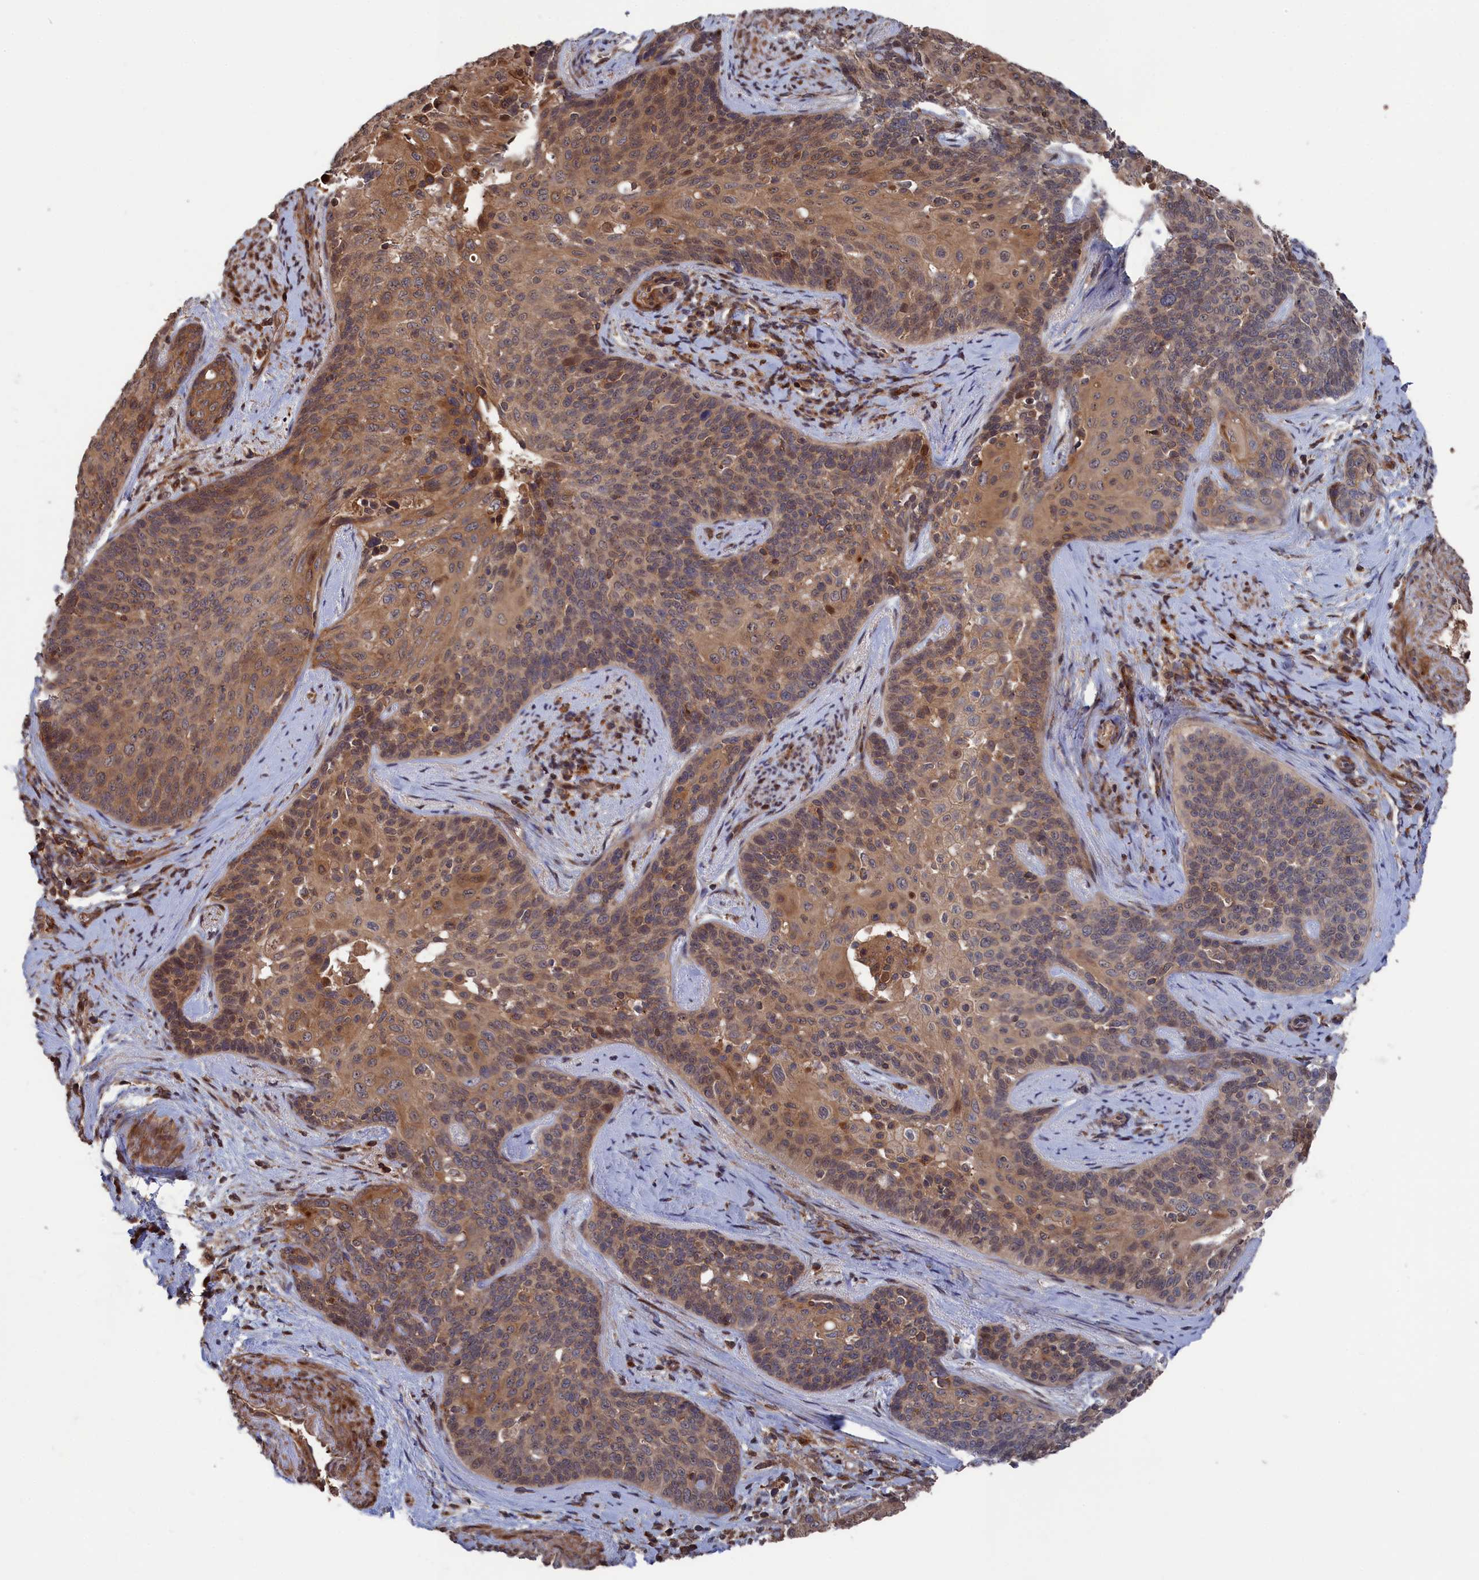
{"staining": {"intensity": "moderate", "quantity": ">75%", "location": "cytoplasmic/membranous"}, "tissue": "cervical cancer", "cell_type": "Tumor cells", "image_type": "cancer", "snomed": [{"axis": "morphology", "description": "Squamous cell carcinoma, NOS"}, {"axis": "topography", "description": "Cervix"}], "caption": "Human squamous cell carcinoma (cervical) stained for a protein (brown) demonstrates moderate cytoplasmic/membranous positive staining in approximately >75% of tumor cells.", "gene": "PLA2G15", "patient": {"sex": "female", "age": 50}}